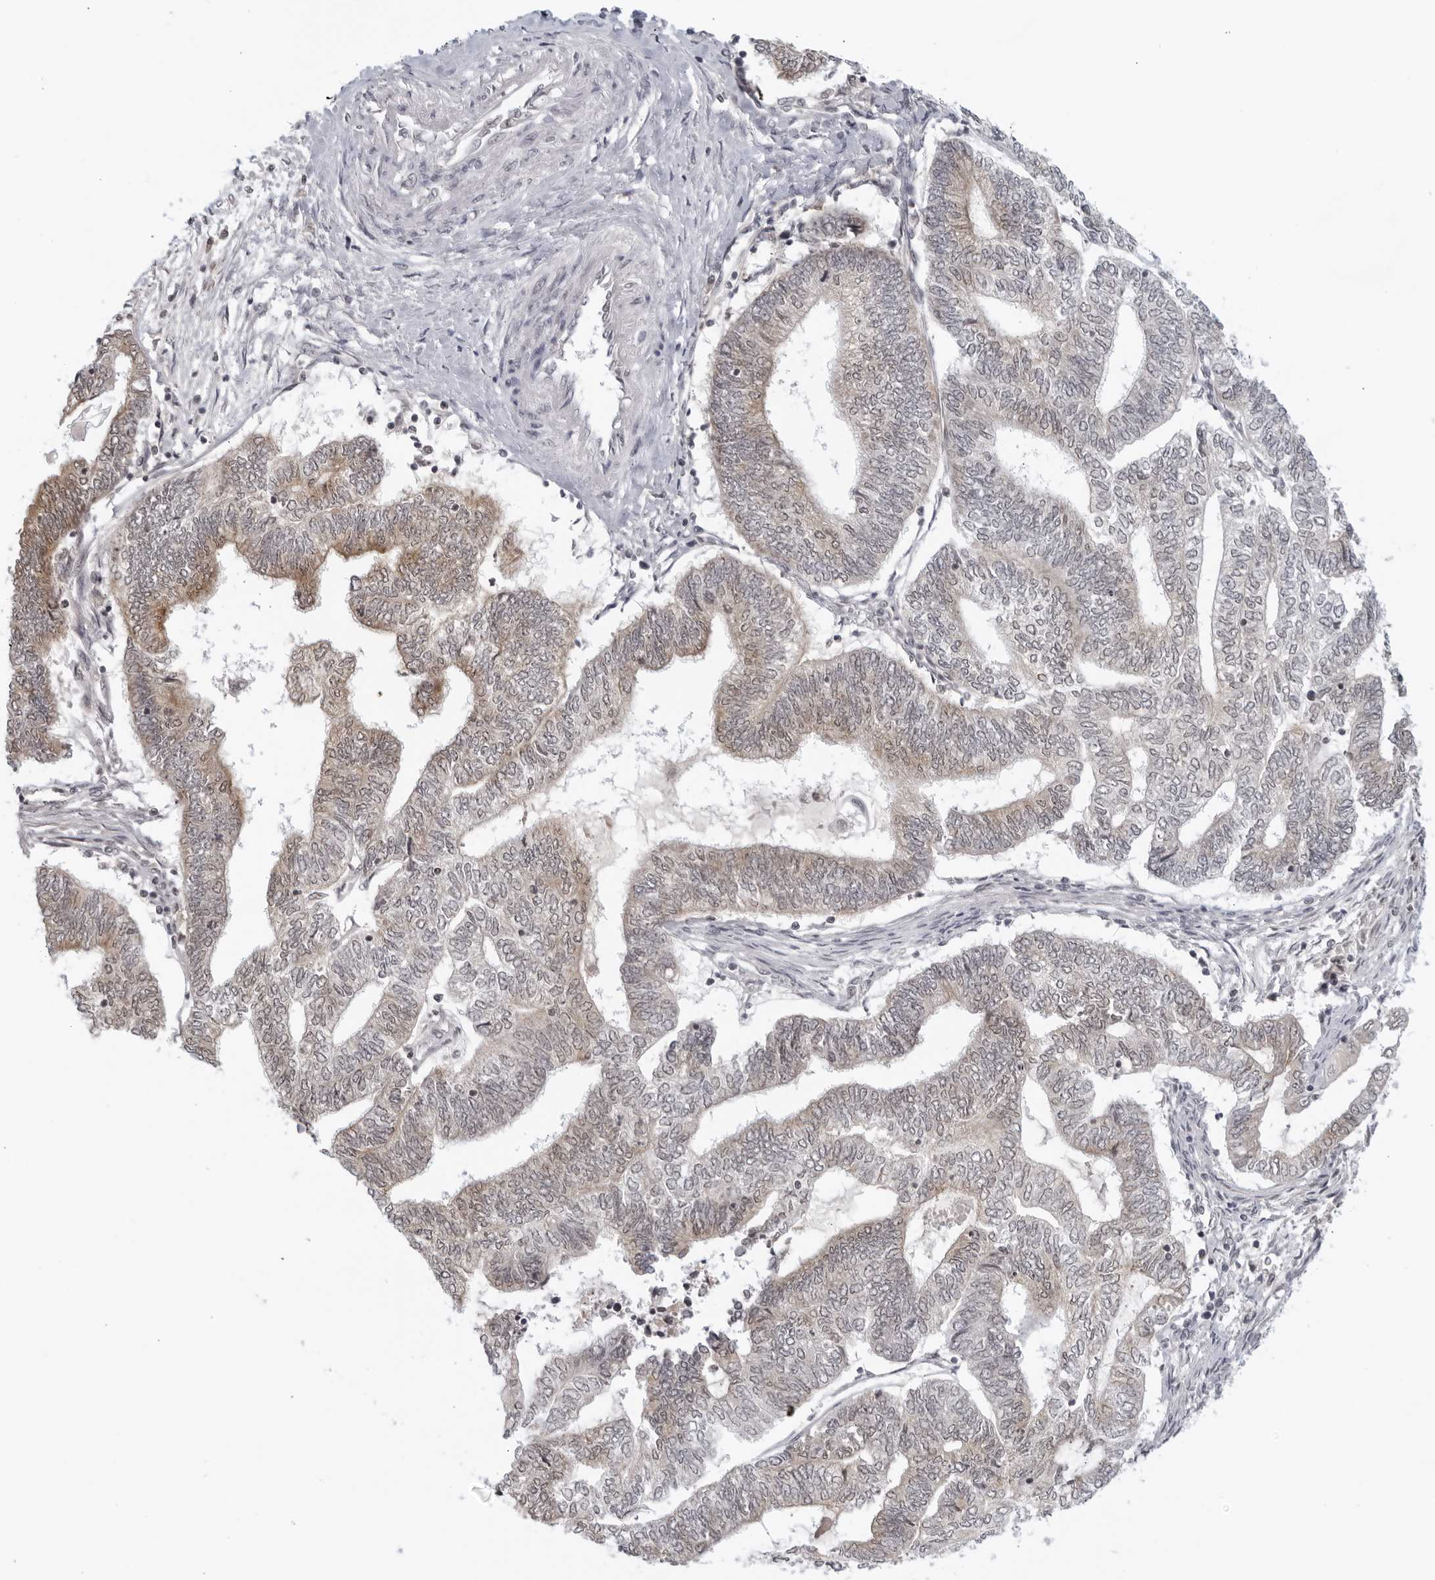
{"staining": {"intensity": "moderate", "quantity": "<25%", "location": "cytoplasmic/membranous"}, "tissue": "endometrial cancer", "cell_type": "Tumor cells", "image_type": "cancer", "snomed": [{"axis": "morphology", "description": "Adenocarcinoma, NOS"}, {"axis": "topography", "description": "Uterus"}, {"axis": "topography", "description": "Endometrium"}], "caption": "A micrograph of adenocarcinoma (endometrial) stained for a protein exhibits moderate cytoplasmic/membranous brown staining in tumor cells. (DAB IHC, brown staining for protein, blue staining for nuclei).", "gene": "RAB11FIP3", "patient": {"sex": "female", "age": 70}}